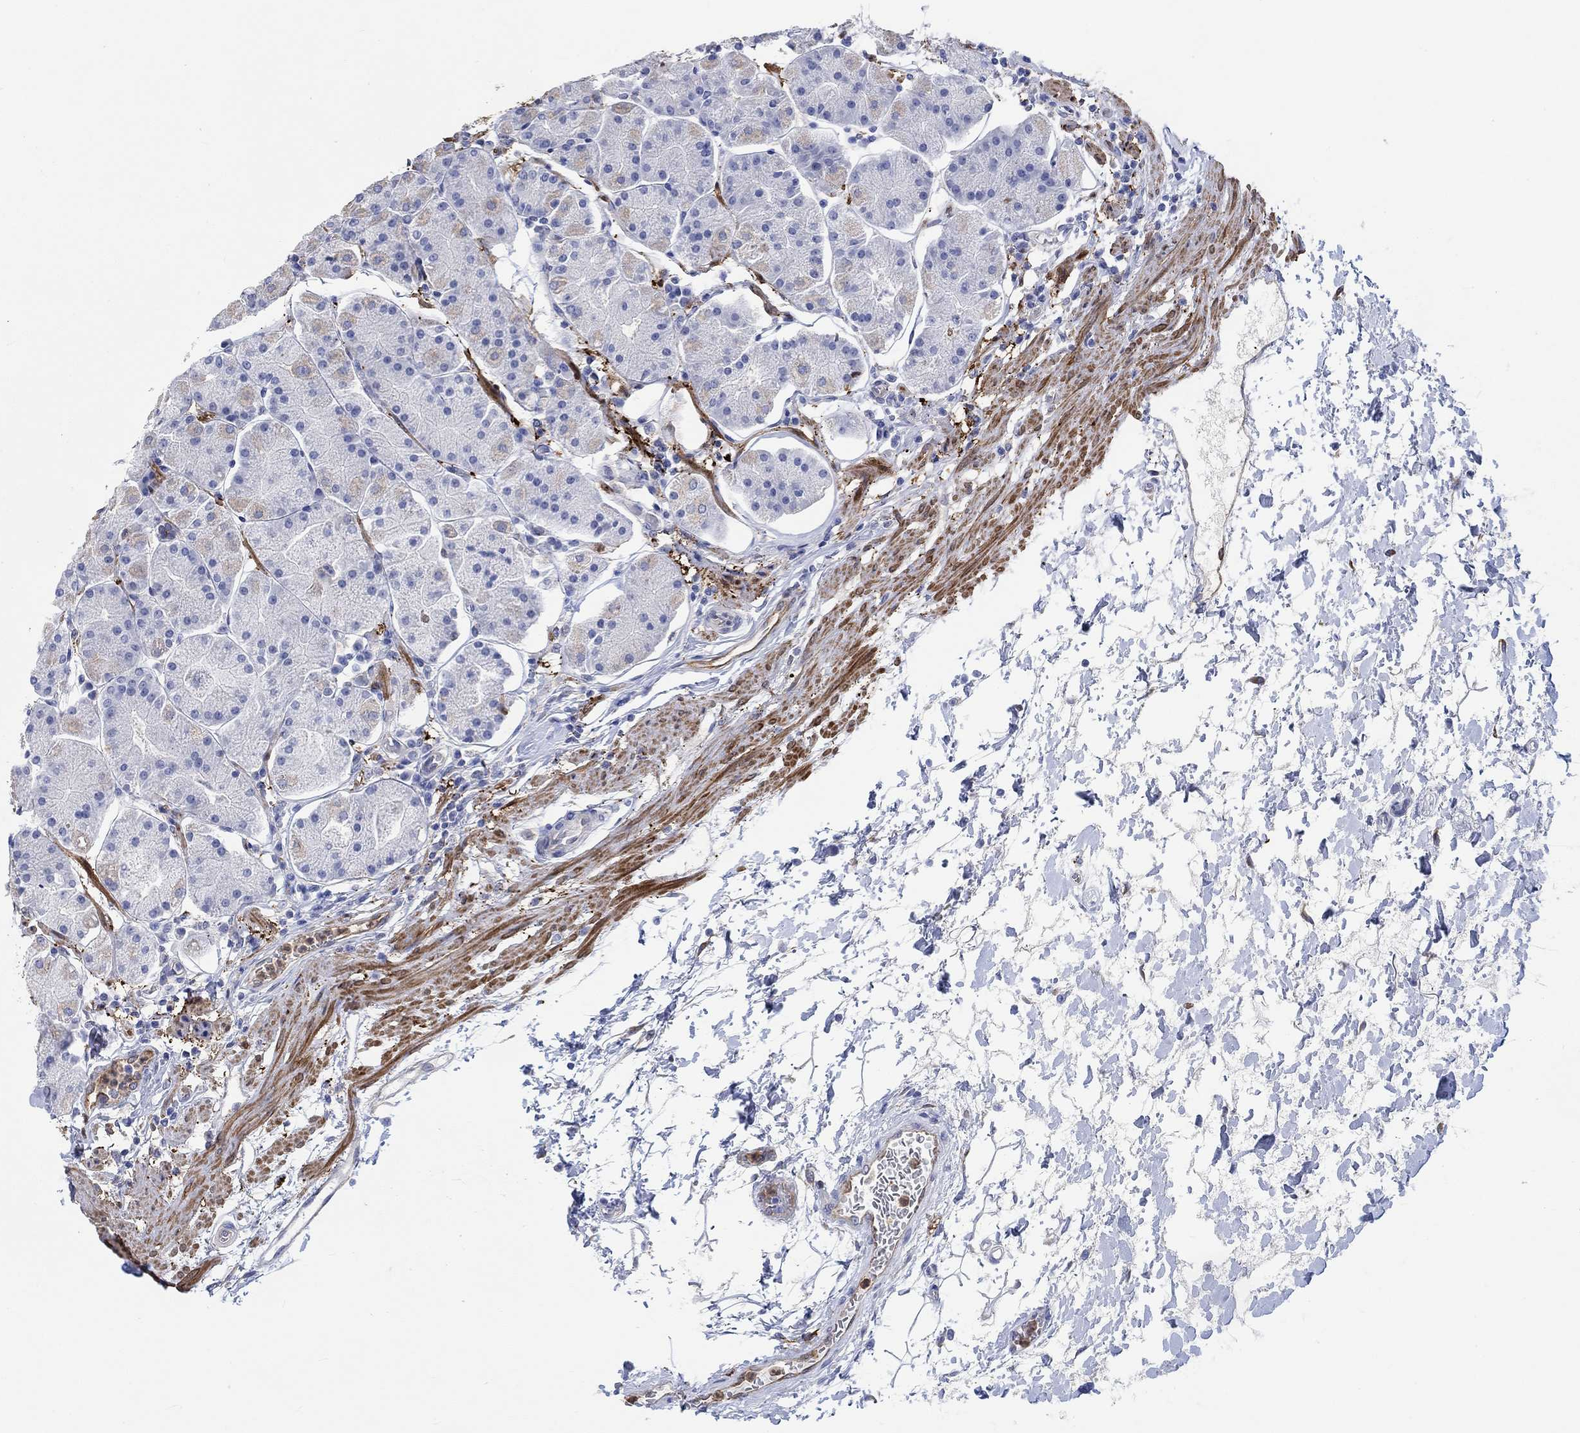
{"staining": {"intensity": "moderate", "quantity": "<25%", "location": "cytoplasmic/membranous"}, "tissue": "stomach", "cell_type": "Glandular cells", "image_type": "normal", "snomed": [{"axis": "morphology", "description": "Normal tissue, NOS"}, {"axis": "topography", "description": "Stomach"}], "caption": "The image shows staining of normal stomach, revealing moderate cytoplasmic/membranous protein expression (brown color) within glandular cells.", "gene": "TGM2", "patient": {"sex": "male", "age": 54}}